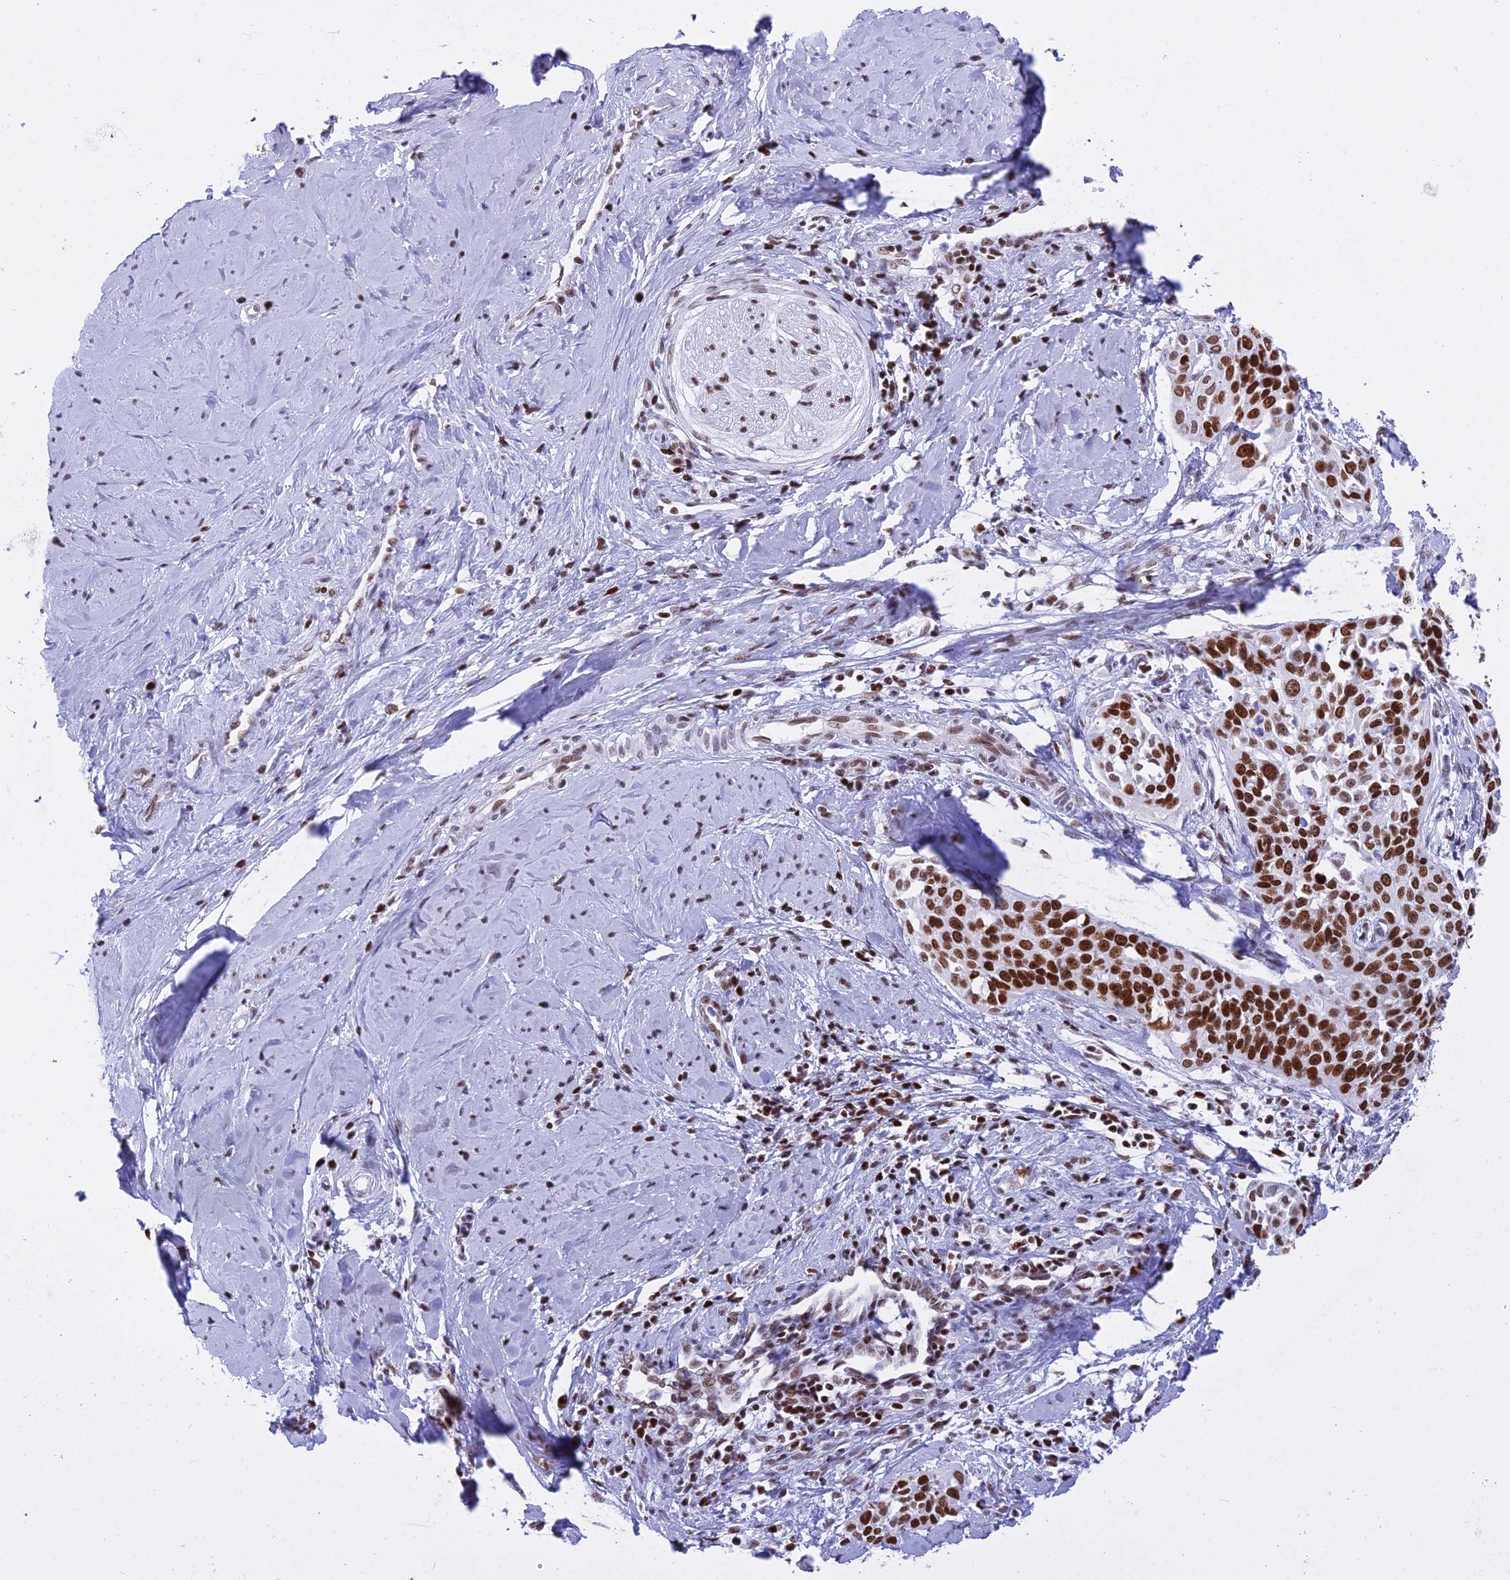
{"staining": {"intensity": "strong", "quantity": ">75%", "location": "nuclear"}, "tissue": "cervical cancer", "cell_type": "Tumor cells", "image_type": "cancer", "snomed": [{"axis": "morphology", "description": "Squamous cell carcinoma, NOS"}, {"axis": "topography", "description": "Cervix"}], "caption": "A high-resolution photomicrograph shows immunohistochemistry staining of cervical squamous cell carcinoma, which displays strong nuclear positivity in about >75% of tumor cells.", "gene": "PARP1", "patient": {"sex": "female", "age": 44}}